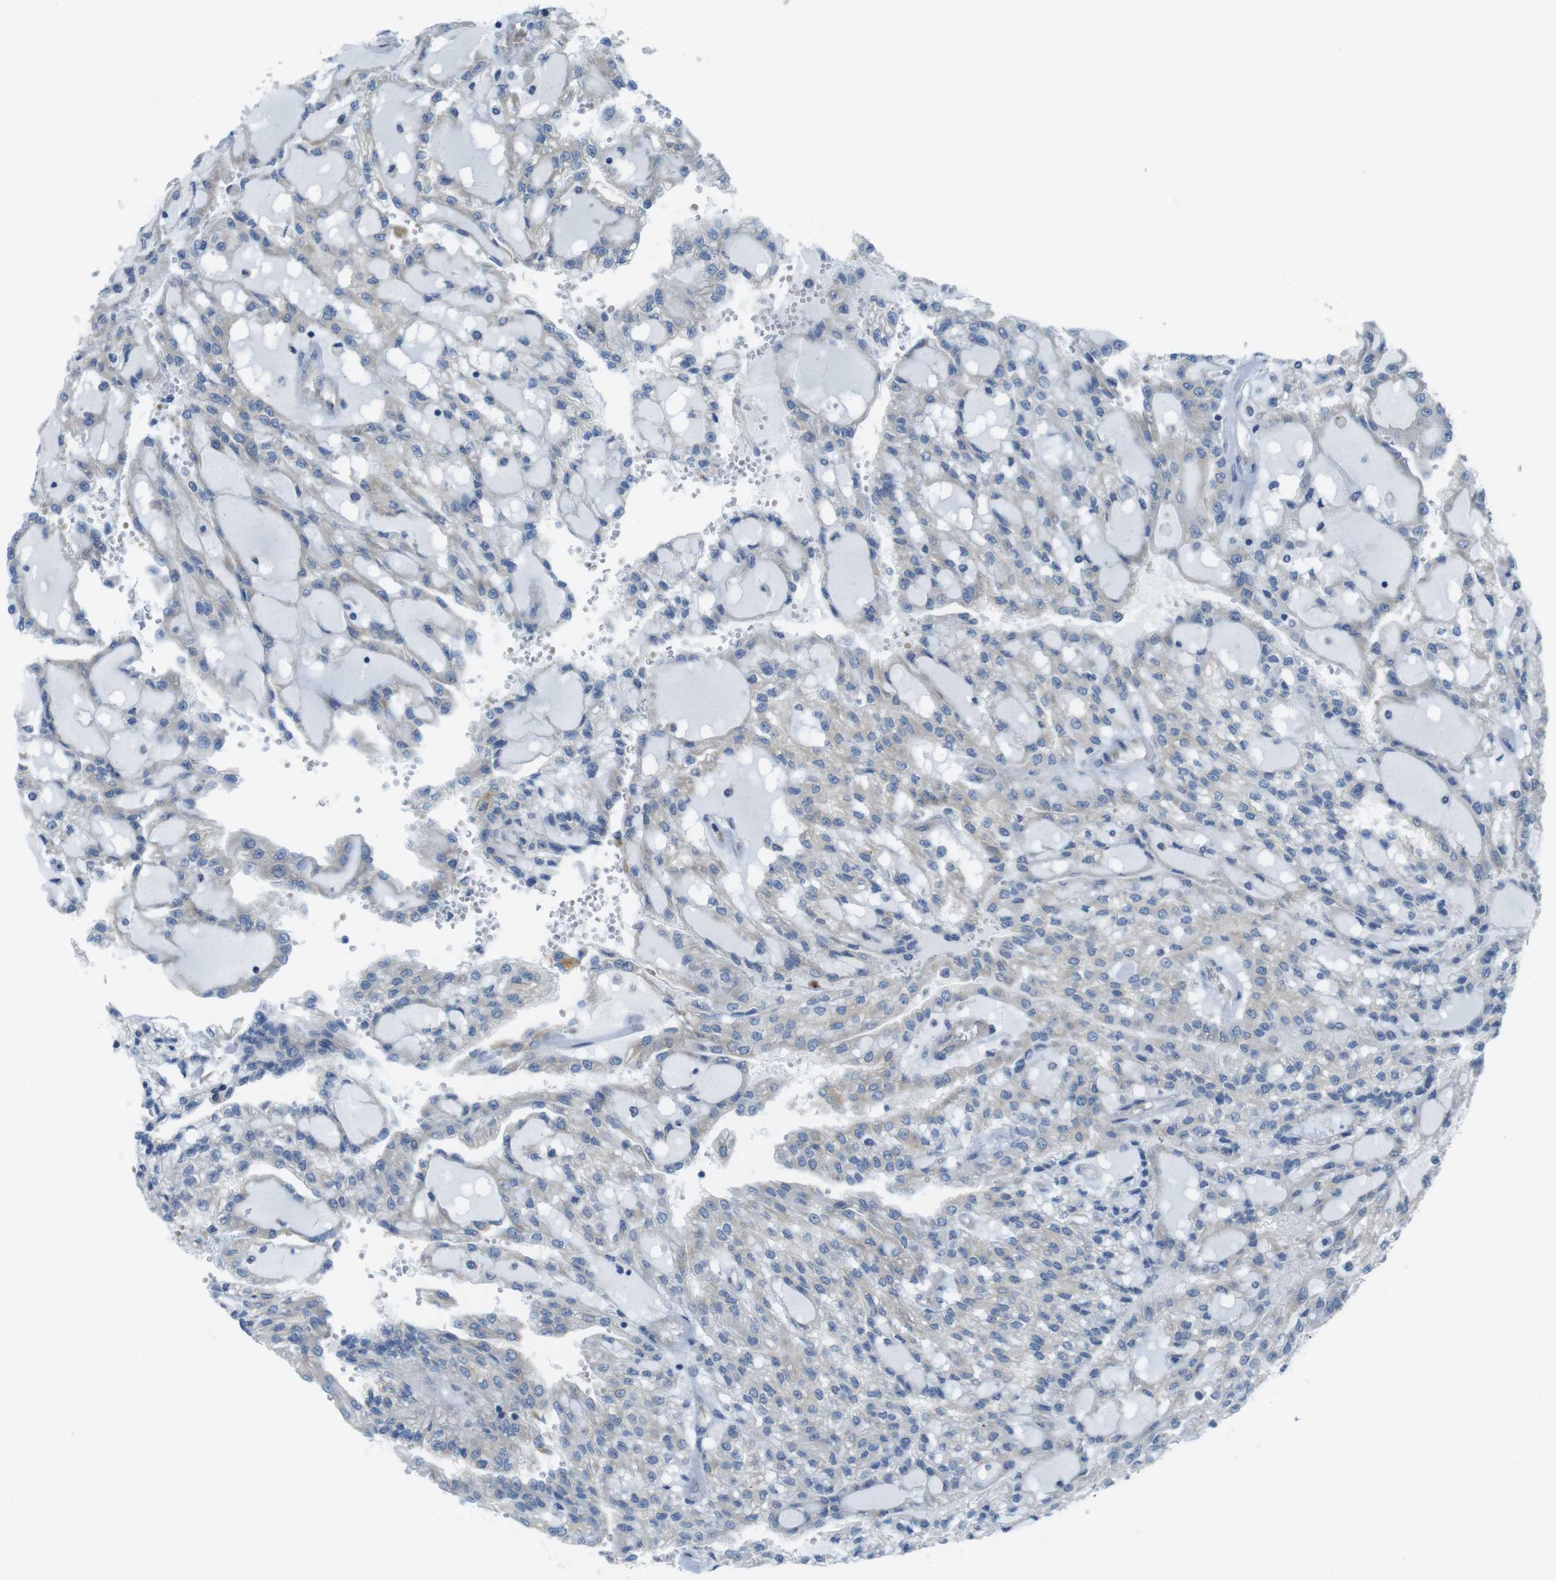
{"staining": {"intensity": "negative", "quantity": "none", "location": "none"}, "tissue": "renal cancer", "cell_type": "Tumor cells", "image_type": "cancer", "snomed": [{"axis": "morphology", "description": "Adenocarcinoma, NOS"}, {"axis": "topography", "description": "Kidney"}], "caption": "Human adenocarcinoma (renal) stained for a protein using immunohistochemistry (IHC) shows no staining in tumor cells.", "gene": "TMEM234", "patient": {"sex": "male", "age": 63}}